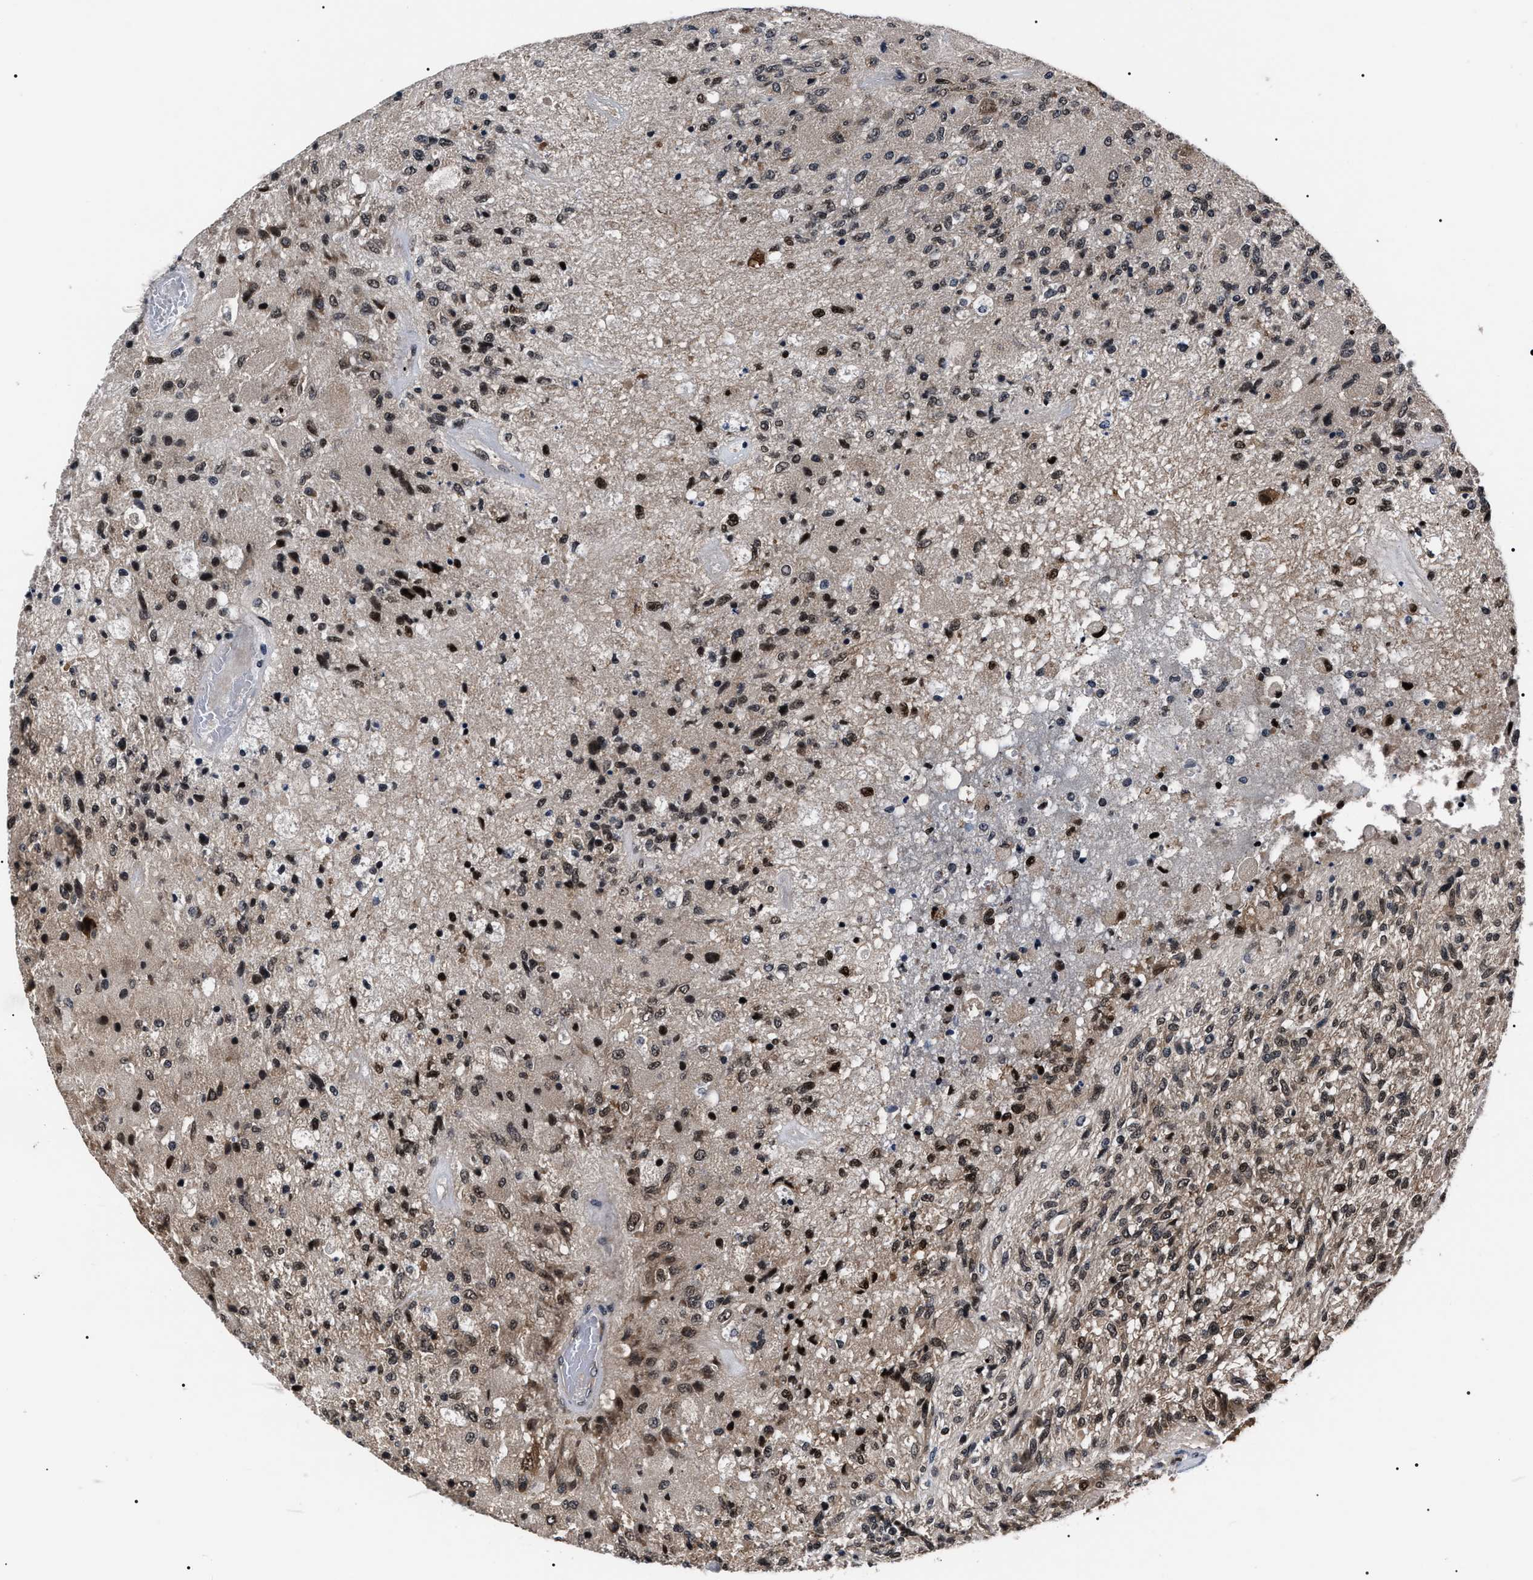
{"staining": {"intensity": "moderate", "quantity": "25%-75%", "location": "nuclear"}, "tissue": "glioma", "cell_type": "Tumor cells", "image_type": "cancer", "snomed": [{"axis": "morphology", "description": "Normal tissue, NOS"}, {"axis": "morphology", "description": "Glioma, malignant, High grade"}, {"axis": "topography", "description": "Cerebral cortex"}], "caption": "A histopathology image of human glioma stained for a protein exhibits moderate nuclear brown staining in tumor cells.", "gene": "CSNK2A1", "patient": {"sex": "male", "age": 77}}